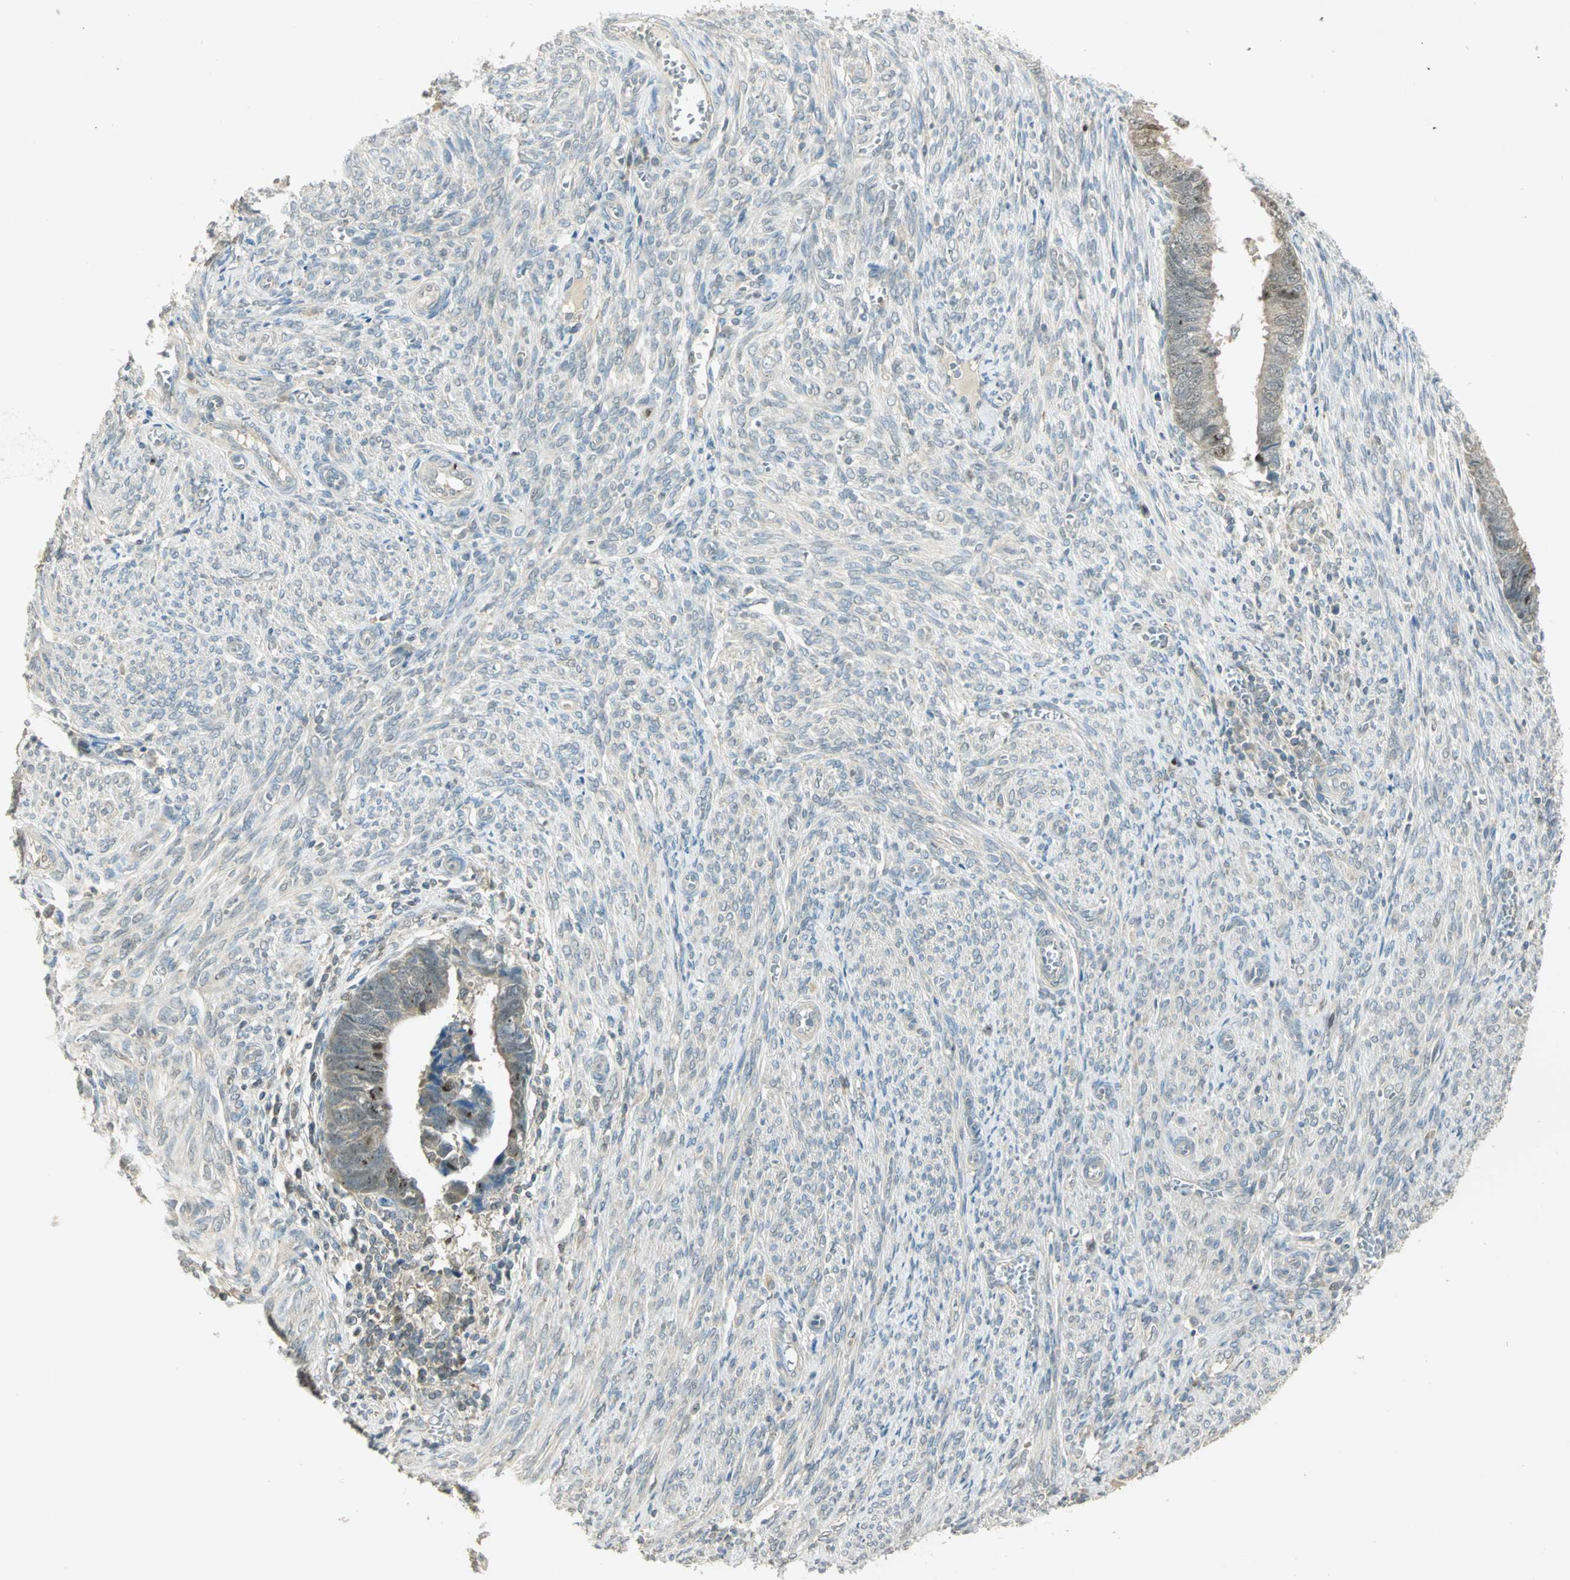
{"staining": {"intensity": "moderate", "quantity": "<25%", "location": "nuclear"}, "tissue": "endometrial cancer", "cell_type": "Tumor cells", "image_type": "cancer", "snomed": [{"axis": "morphology", "description": "Adenocarcinoma, NOS"}, {"axis": "topography", "description": "Endometrium"}], "caption": "Protein positivity by IHC demonstrates moderate nuclear positivity in approximately <25% of tumor cells in adenocarcinoma (endometrial).", "gene": "BIRC2", "patient": {"sex": "female", "age": 75}}